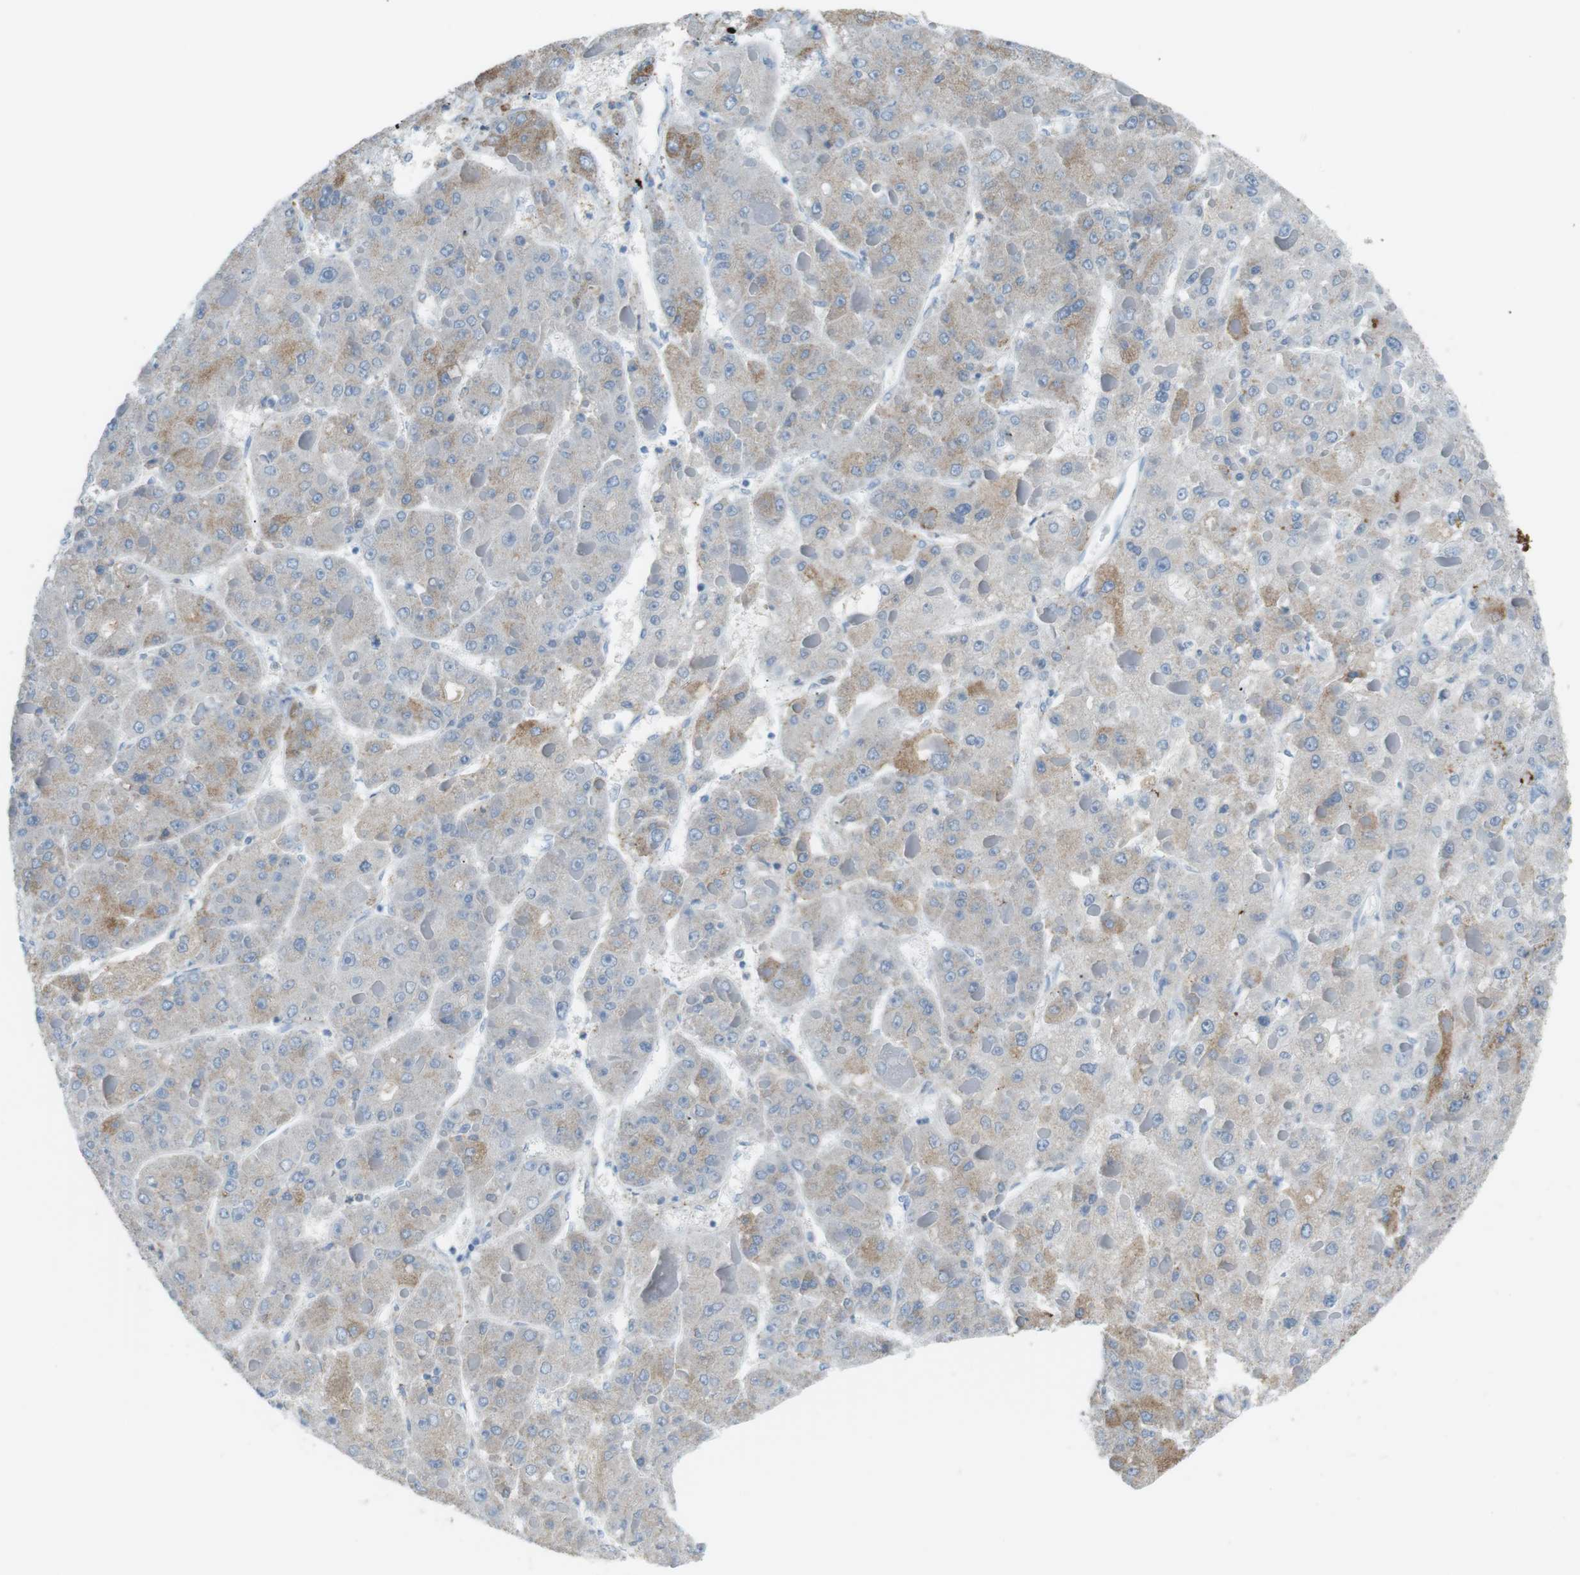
{"staining": {"intensity": "moderate", "quantity": "25%-75%", "location": "cytoplasmic/membranous"}, "tissue": "liver cancer", "cell_type": "Tumor cells", "image_type": "cancer", "snomed": [{"axis": "morphology", "description": "Carcinoma, Hepatocellular, NOS"}, {"axis": "topography", "description": "Liver"}], "caption": "There is medium levels of moderate cytoplasmic/membranous positivity in tumor cells of liver cancer (hepatocellular carcinoma), as demonstrated by immunohistochemical staining (brown color).", "gene": "VAMP1", "patient": {"sex": "female", "age": 73}}